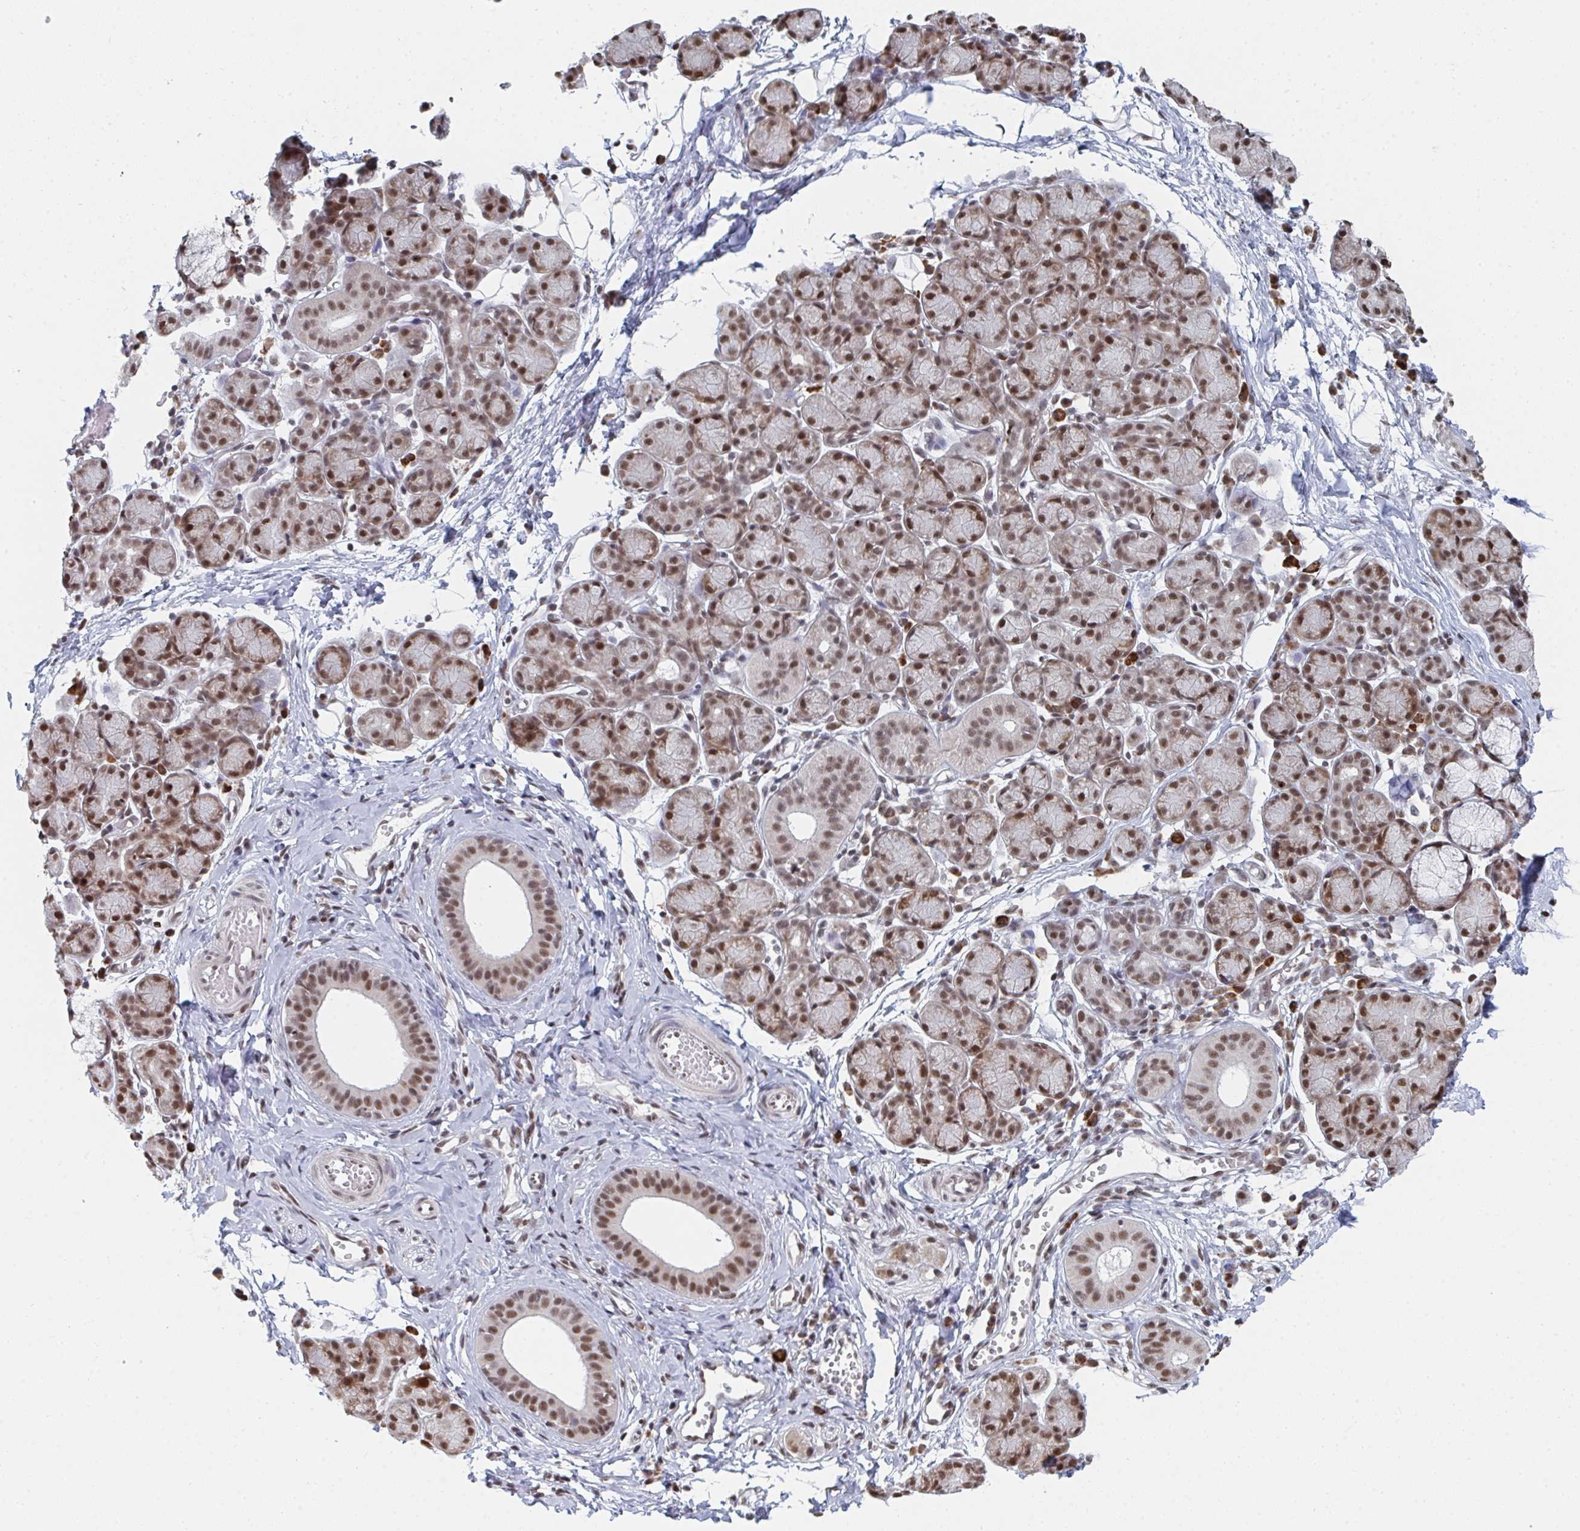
{"staining": {"intensity": "moderate", "quantity": ">75%", "location": "nuclear"}, "tissue": "salivary gland", "cell_type": "Glandular cells", "image_type": "normal", "snomed": [{"axis": "morphology", "description": "Normal tissue, NOS"}, {"axis": "morphology", "description": "Inflammation, NOS"}, {"axis": "topography", "description": "Lymph node"}, {"axis": "topography", "description": "Salivary gland"}], "caption": "A medium amount of moderate nuclear staining is present in about >75% of glandular cells in unremarkable salivary gland.", "gene": "MBNL1", "patient": {"sex": "male", "age": 3}}